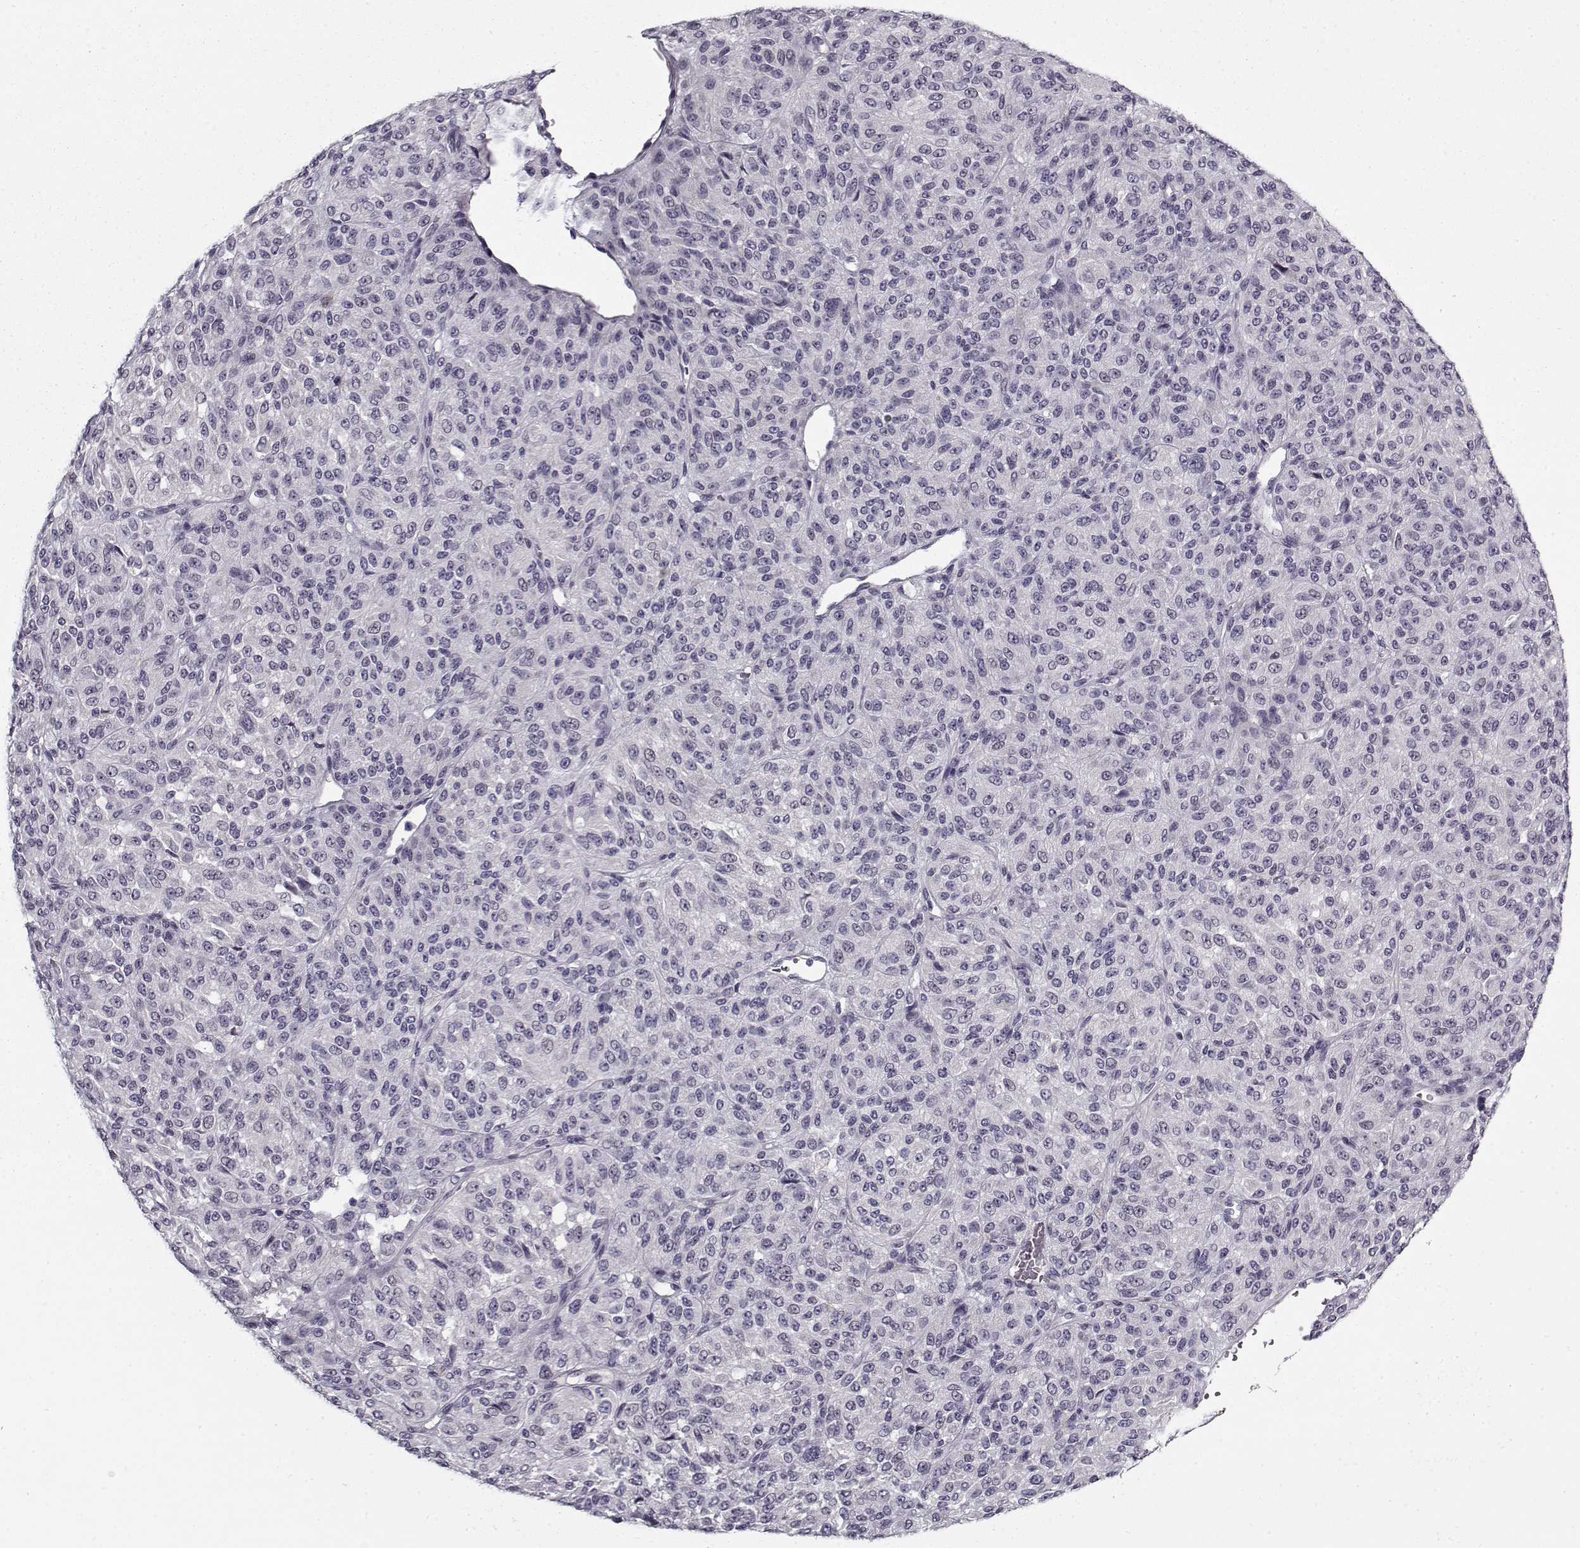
{"staining": {"intensity": "negative", "quantity": "none", "location": "none"}, "tissue": "melanoma", "cell_type": "Tumor cells", "image_type": "cancer", "snomed": [{"axis": "morphology", "description": "Malignant melanoma, Metastatic site"}, {"axis": "topography", "description": "Brain"}], "caption": "The IHC micrograph has no significant expression in tumor cells of malignant melanoma (metastatic site) tissue. The staining was performed using DAB (3,3'-diaminobenzidine) to visualize the protein expression in brown, while the nuclei were stained in blue with hematoxylin (Magnification: 20x).", "gene": "SNCA", "patient": {"sex": "female", "age": 56}}